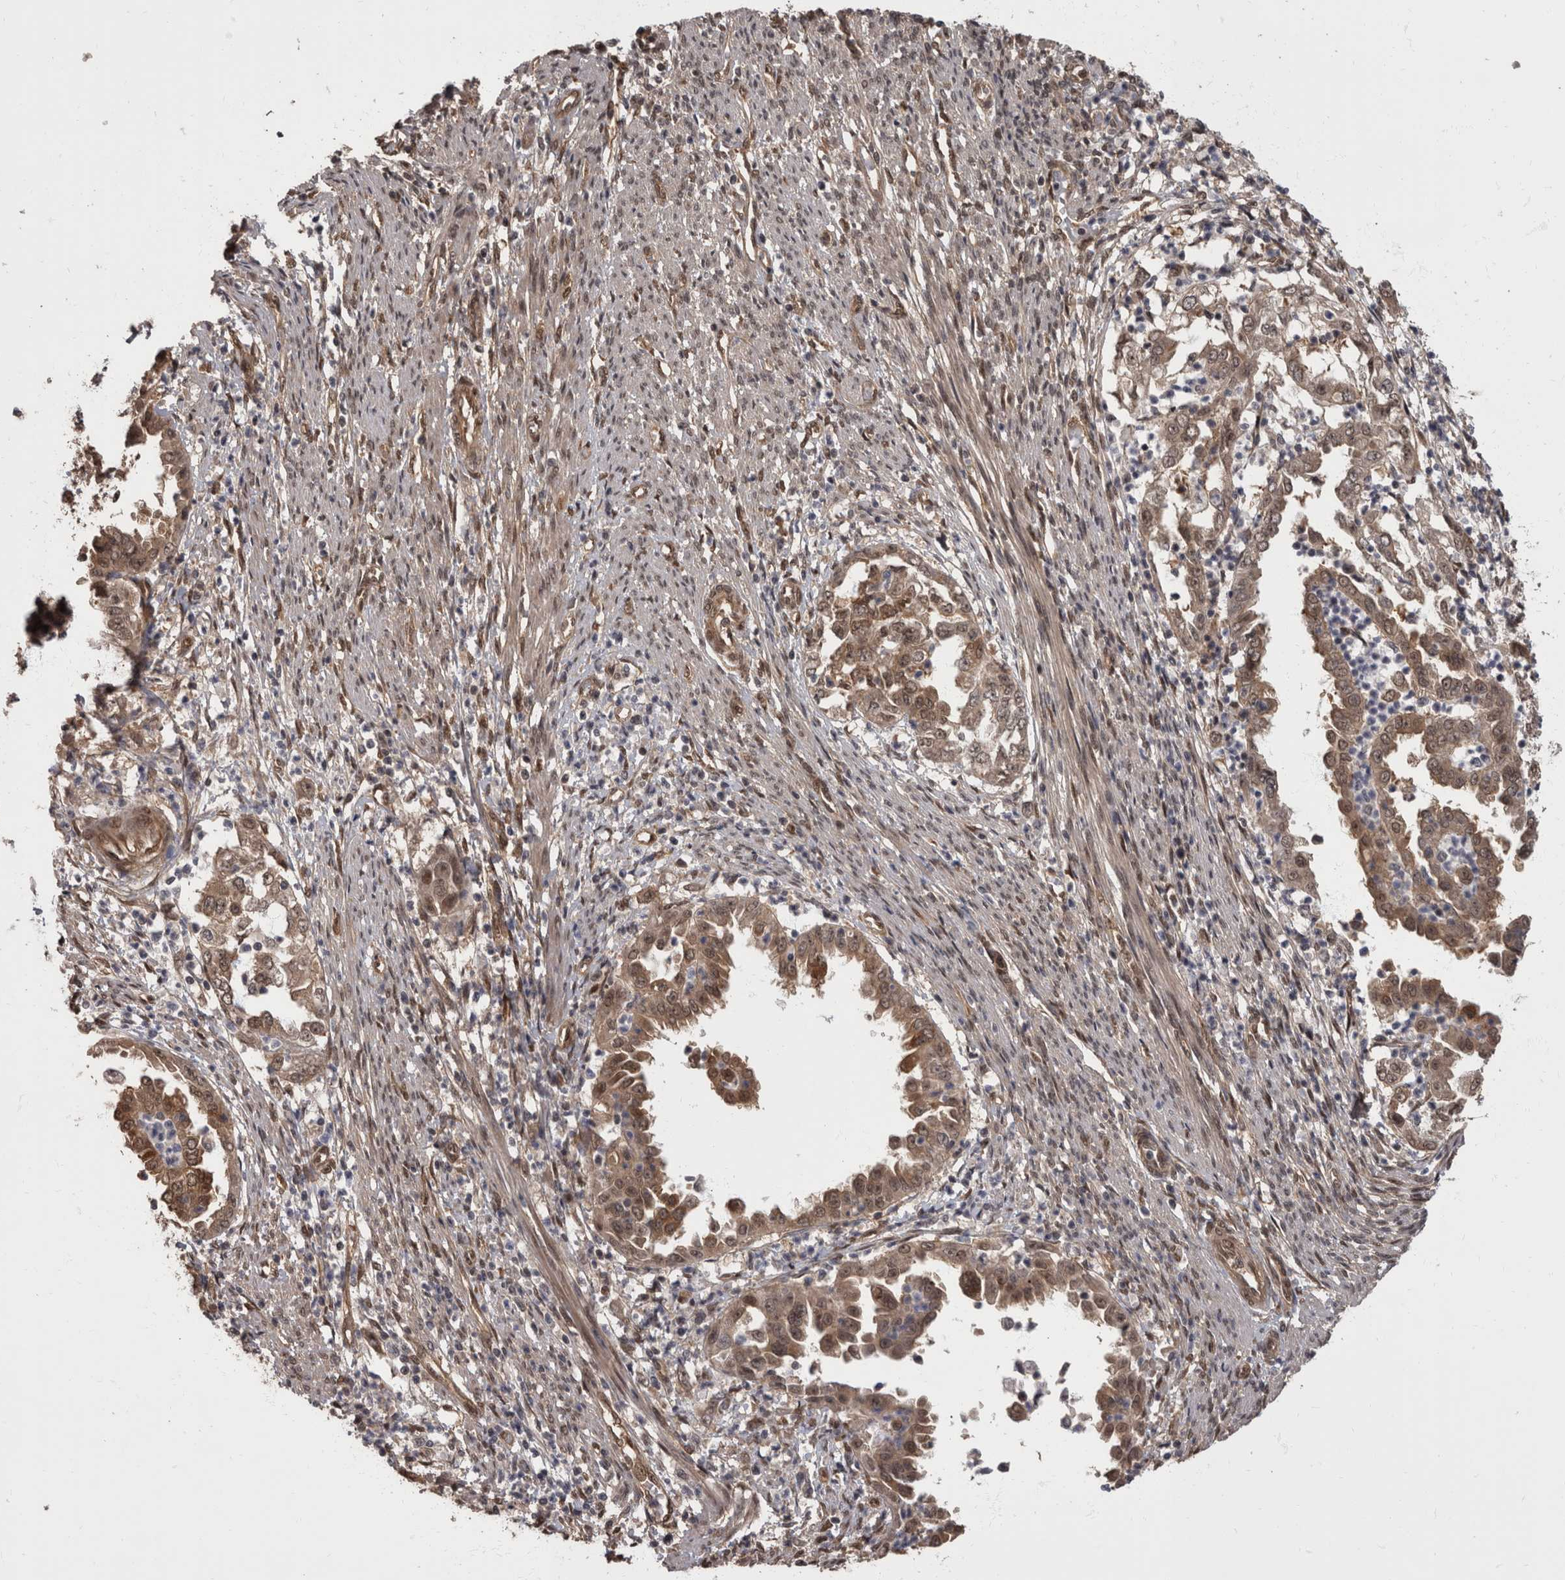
{"staining": {"intensity": "moderate", "quantity": ">75%", "location": "cytoplasmic/membranous,nuclear"}, "tissue": "endometrial cancer", "cell_type": "Tumor cells", "image_type": "cancer", "snomed": [{"axis": "morphology", "description": "Adenocarcinoma, NOS"}, {"axis": "topography", "description": "Endometrium"}], "caption": "About >75% of tumor cells in human adenocarcinoma (endometrial) demonstrate moderate cytoplasmic/membranous and nuclear protein staining as visualized by brown immunohistochemical staining.", "gene": "AKT3", "patient": {"sex": "female", "age": 85}}